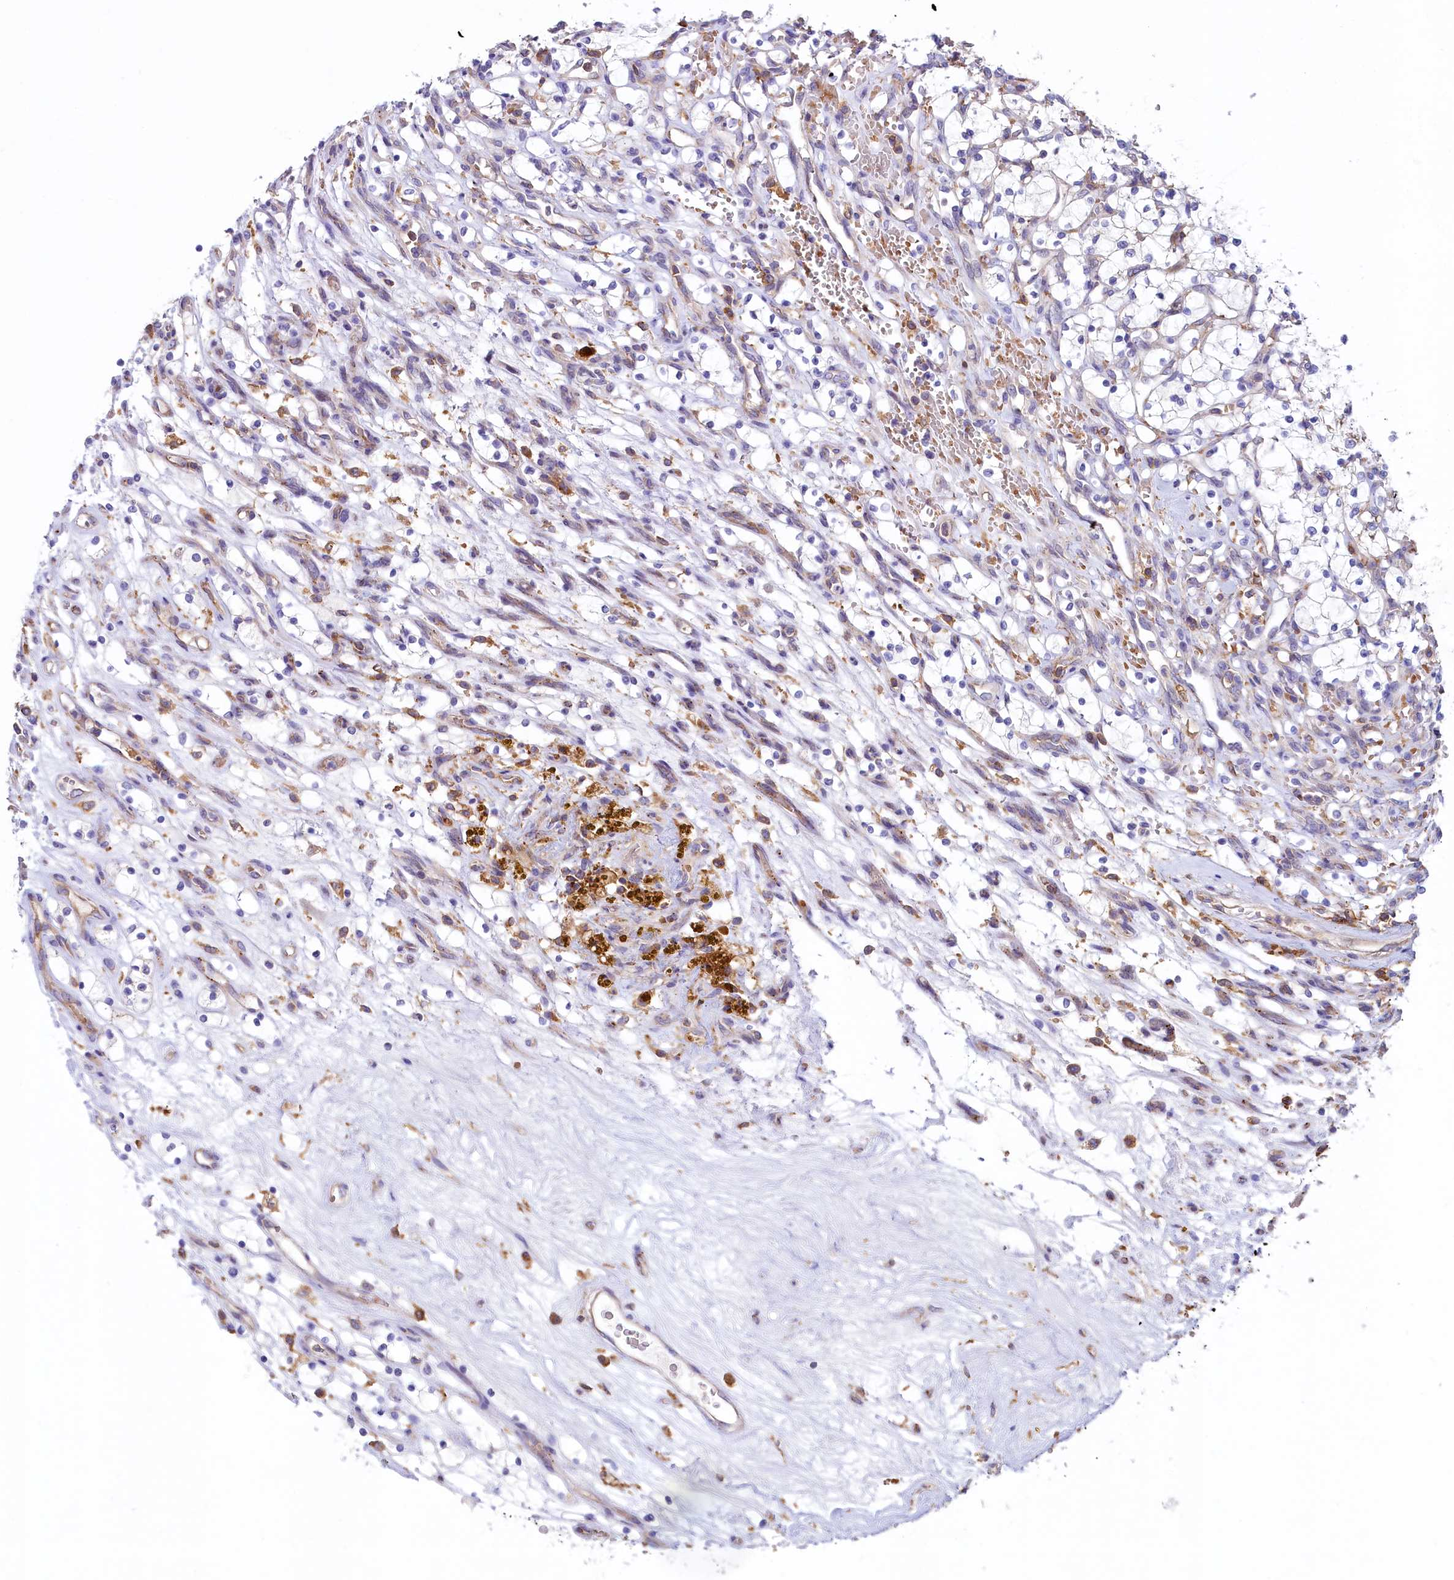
{"staining": {"intensity": "negative", "quantity": "none", "location": "none"}, "tissue": "renal cancer", "cell_type": "Tumor cells", "image_type": "cancer", "snomed": [{"axis": "morphology", "description": "Adenocarcinoma, NOS"}, {"axis": "topography", "description": "Kidney"}], "caption": "Tumor cells are negative for brown protein staining in renal adenocarcinoma. The staining was performed using DAB (3,3'-diaminobenzidine) to visualize the protein expression in brown, while the nuclei were stained in blue with hematoxylin (Magnification: 20x).", "gene": "HPS6", "patient": {"sex": "female", "age": 69}}